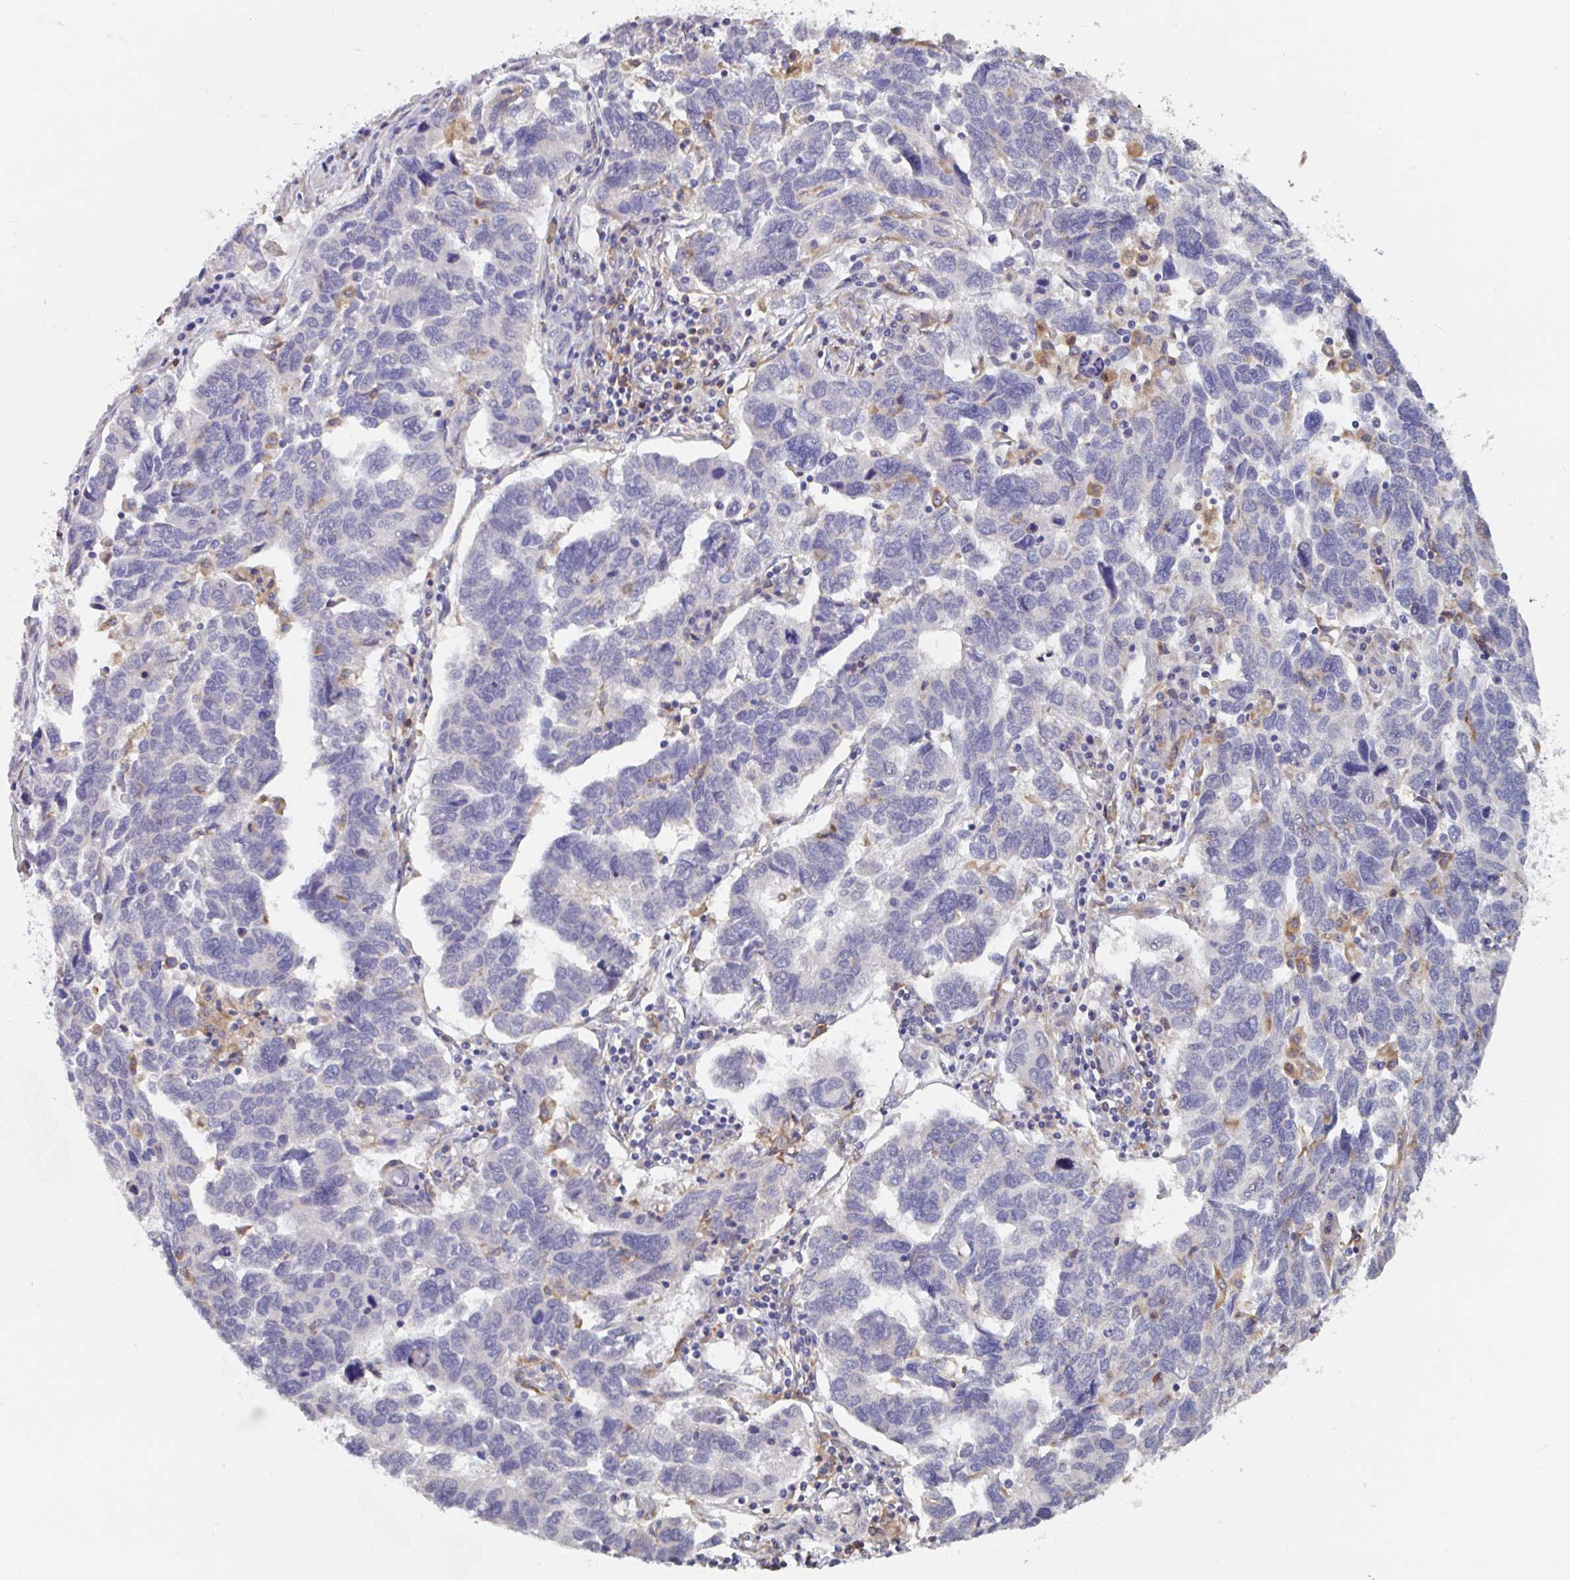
{"staining": {"intensity": "negative", "quantity": "none", "location": "none"}, "tissue": "ovarian cancer", "cell_type": "Tumor cells", "image_type": "cancer", "snomed": [{"axis": "morphology", "description": "Cystadenocarcinoma, serous, NOS"}, {"axis": "topography", "description": "Ovary"}], "caption": "Immunohistochemical staining of serous cystadenocarcinoma (ovarian) exhibits no significant expression in tumor cells.", "gene": "SNX8", "patient": {"sex": "female", "age": 64}}